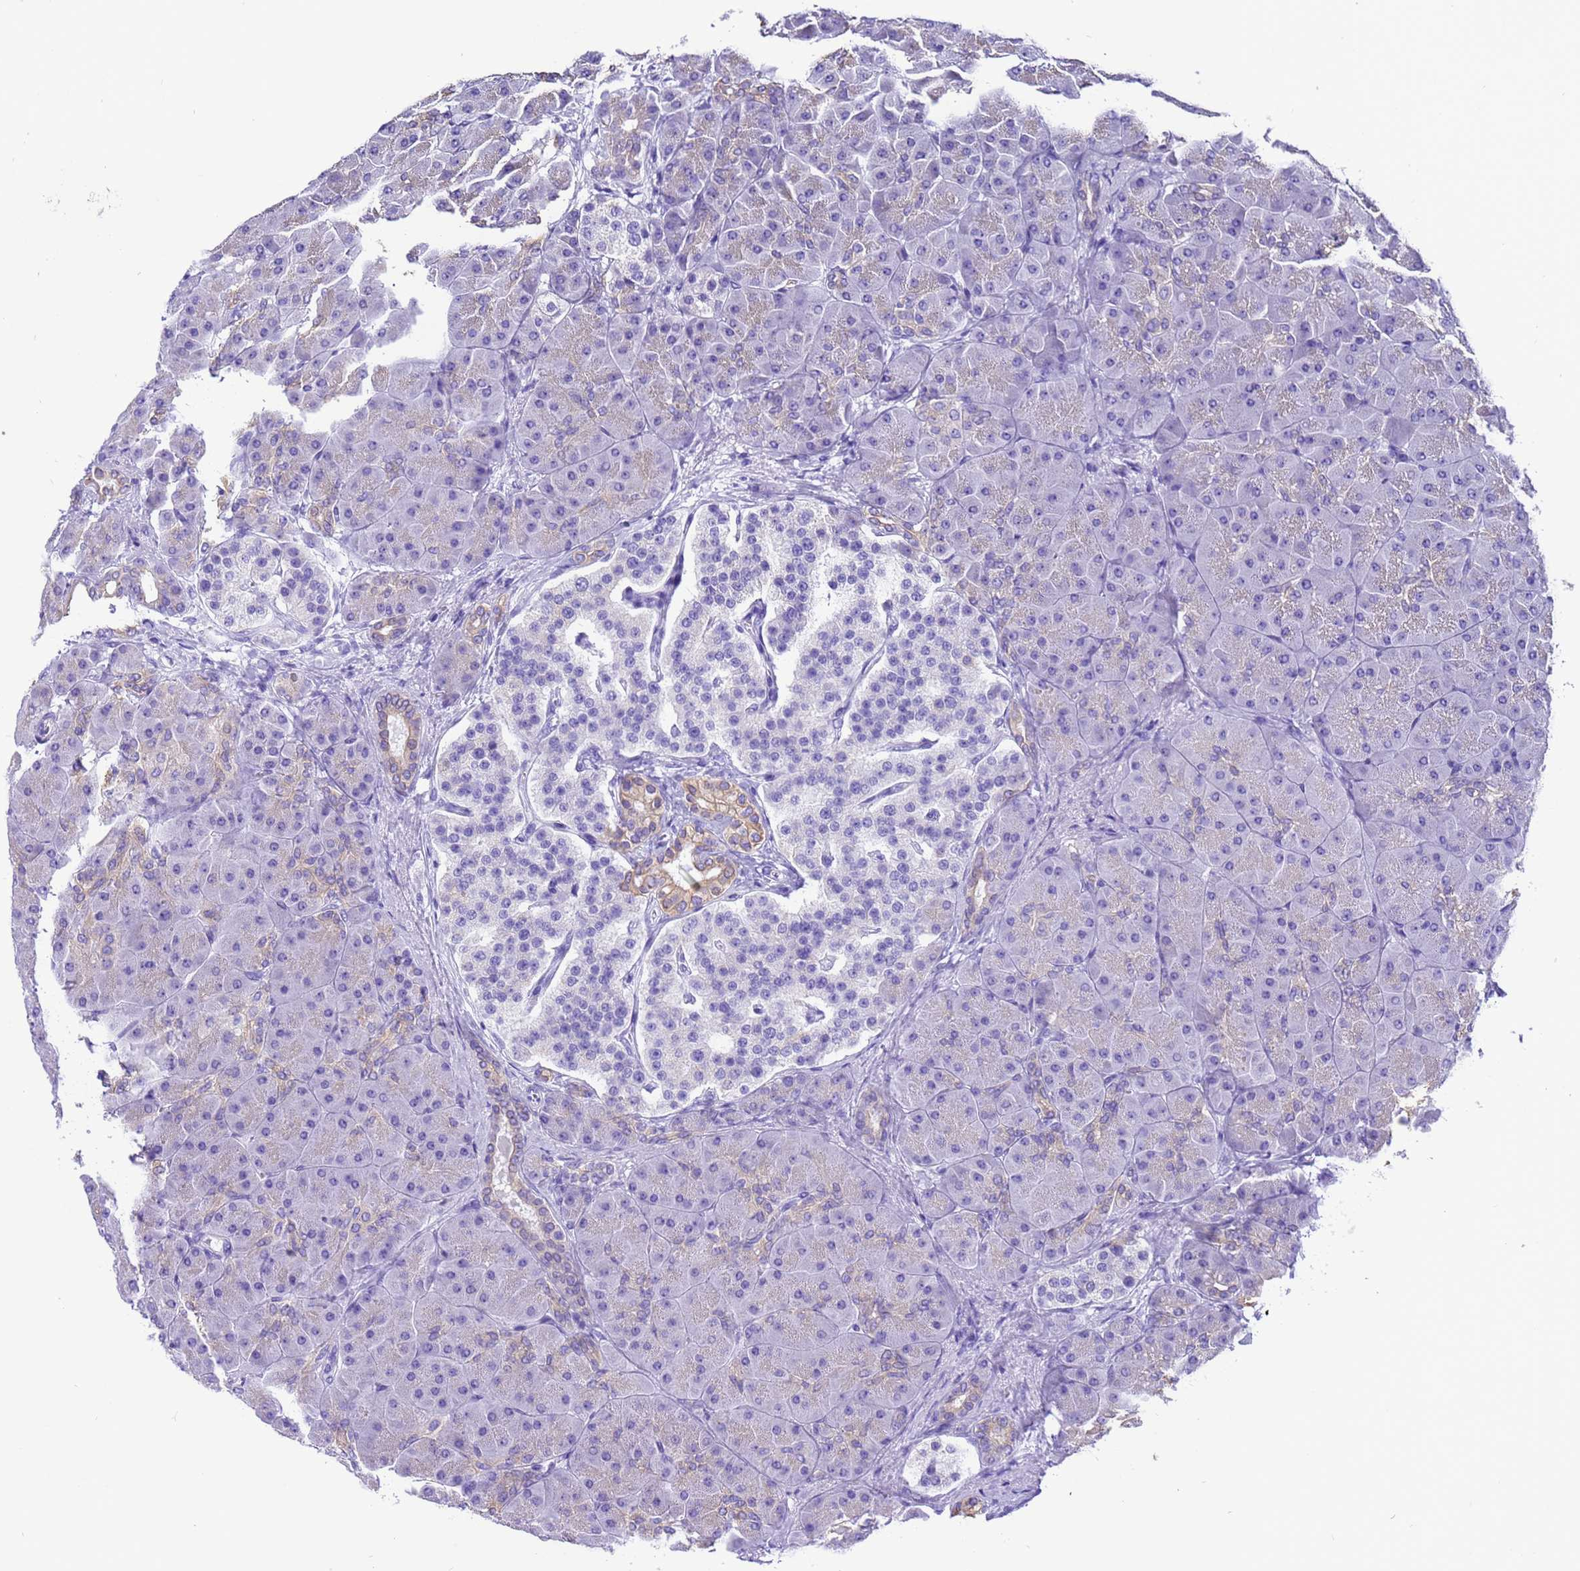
{"staining": {"intensity": "weak", "quantity": "<25%", "location": "cytoplasmic/membranous"}, "tissue": "pancreas", "cell_type": "Exocrine glandular cells", "image_type": "normal", "snomed": [{"axis": "morphology", "description": "Normal tissue, NOS"}, {"axis": "topography", "description": "Pancreas"}], "caption": "This is an immunohistochemistry (IHC) histopathology image of unremarkable pancreas. There is no expression in exocrine glandular cells.", "gene": "PIEZO2", "patient": {"sex": "male", "age": 66}}